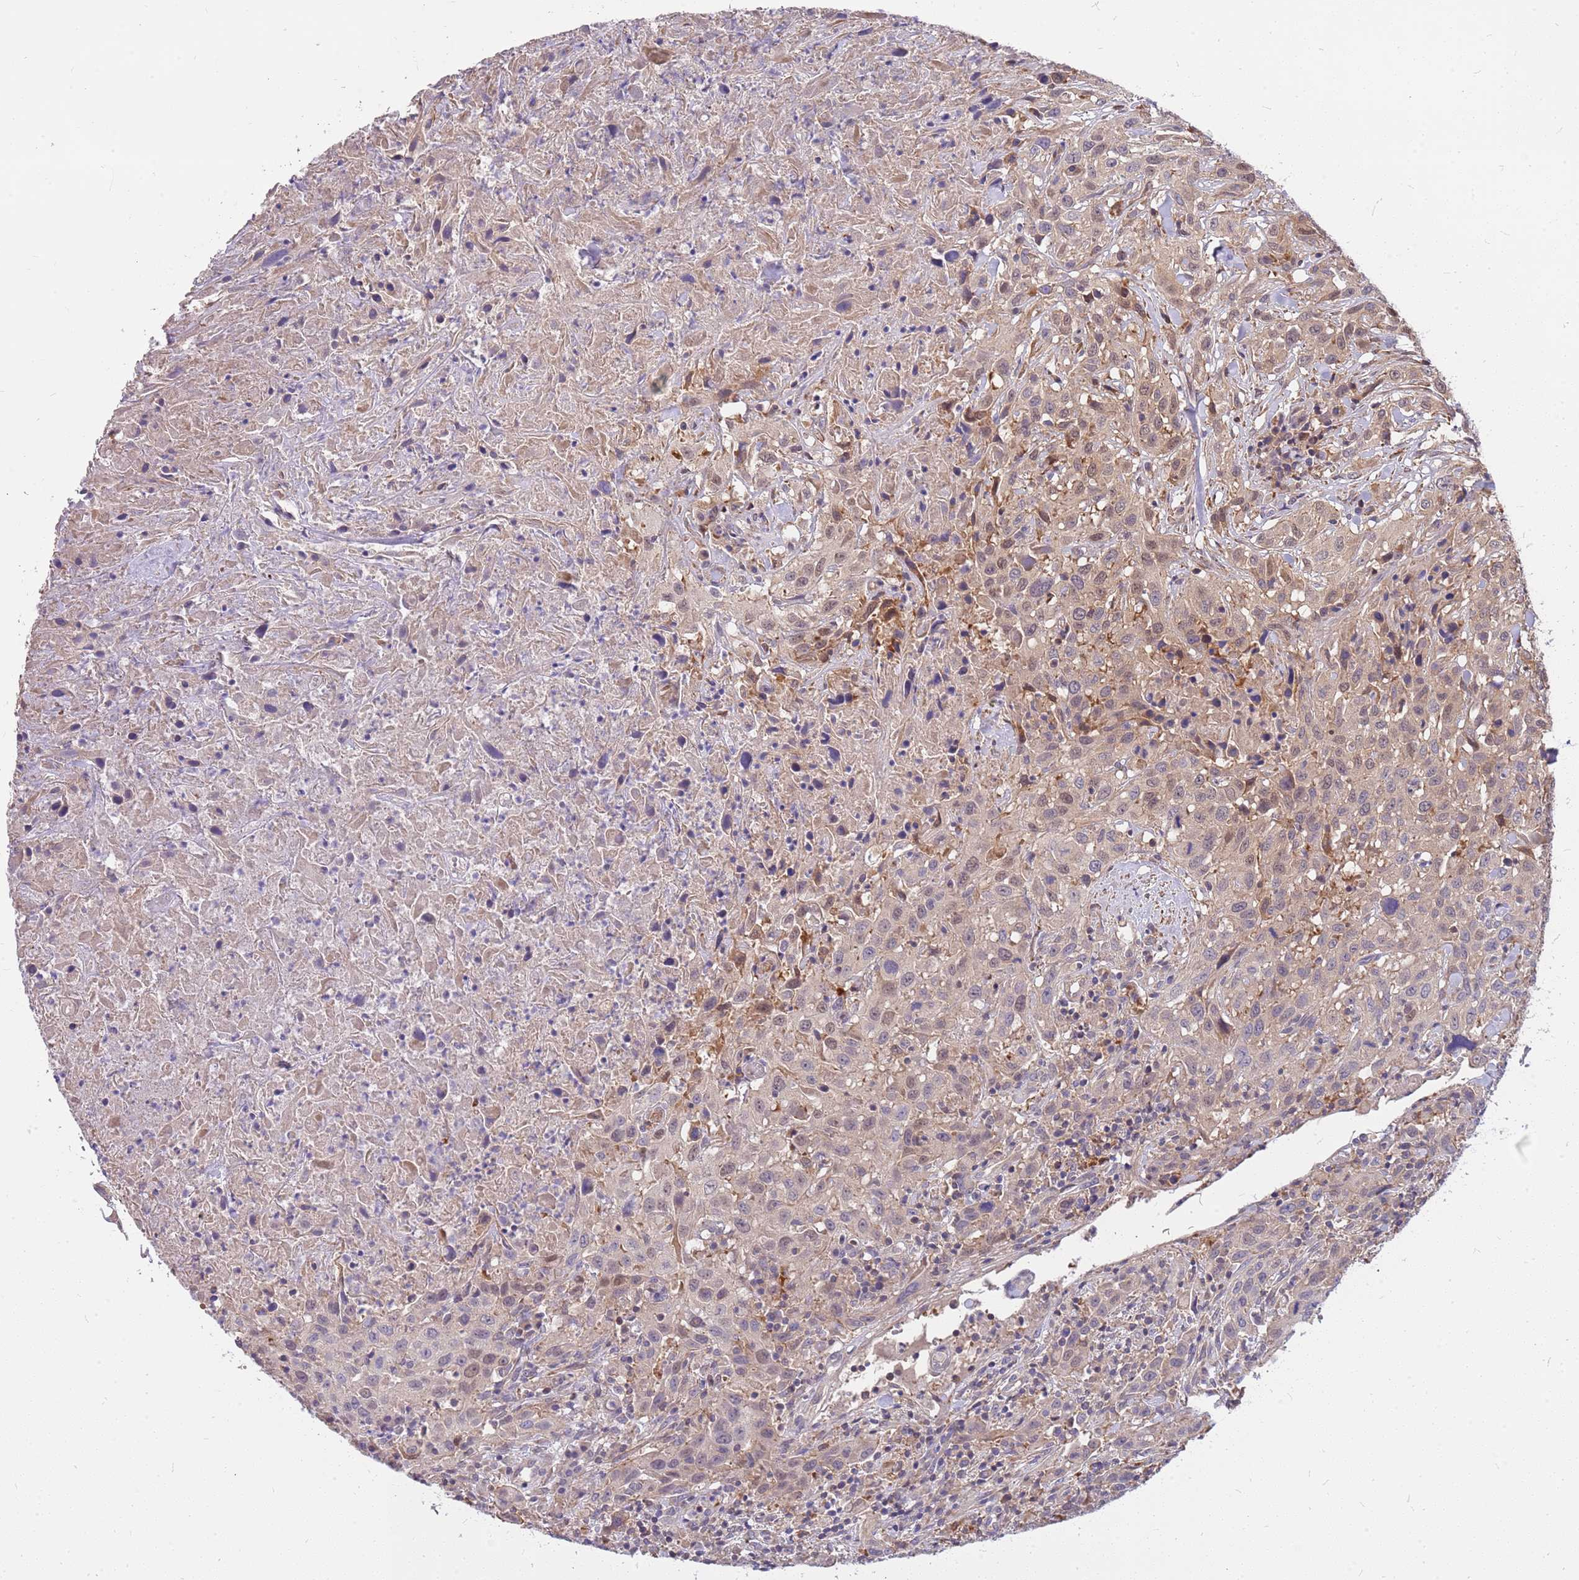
{"staining": {"intensity": "weak", "quantity": "25%-75%", "location": "cytoplasmic/membranous"}, "tissue": "urothelial cancer", "cell_type": "Tumor cells", "image_type": "cancer", "snomed": [{"axis": "morphology", "description": "Urothelial carcinoma, High grade"}, {"axis": "topography", "description": "Urinary bladder"}], "caption": "A micrograph of high-grade urothelial carcinoma stained for a protein exhibits weak cytoplasmic/membranous brown staining in tumor cells.", "gene": "MVD", "patient": {"sex": "male", "age": 61}}